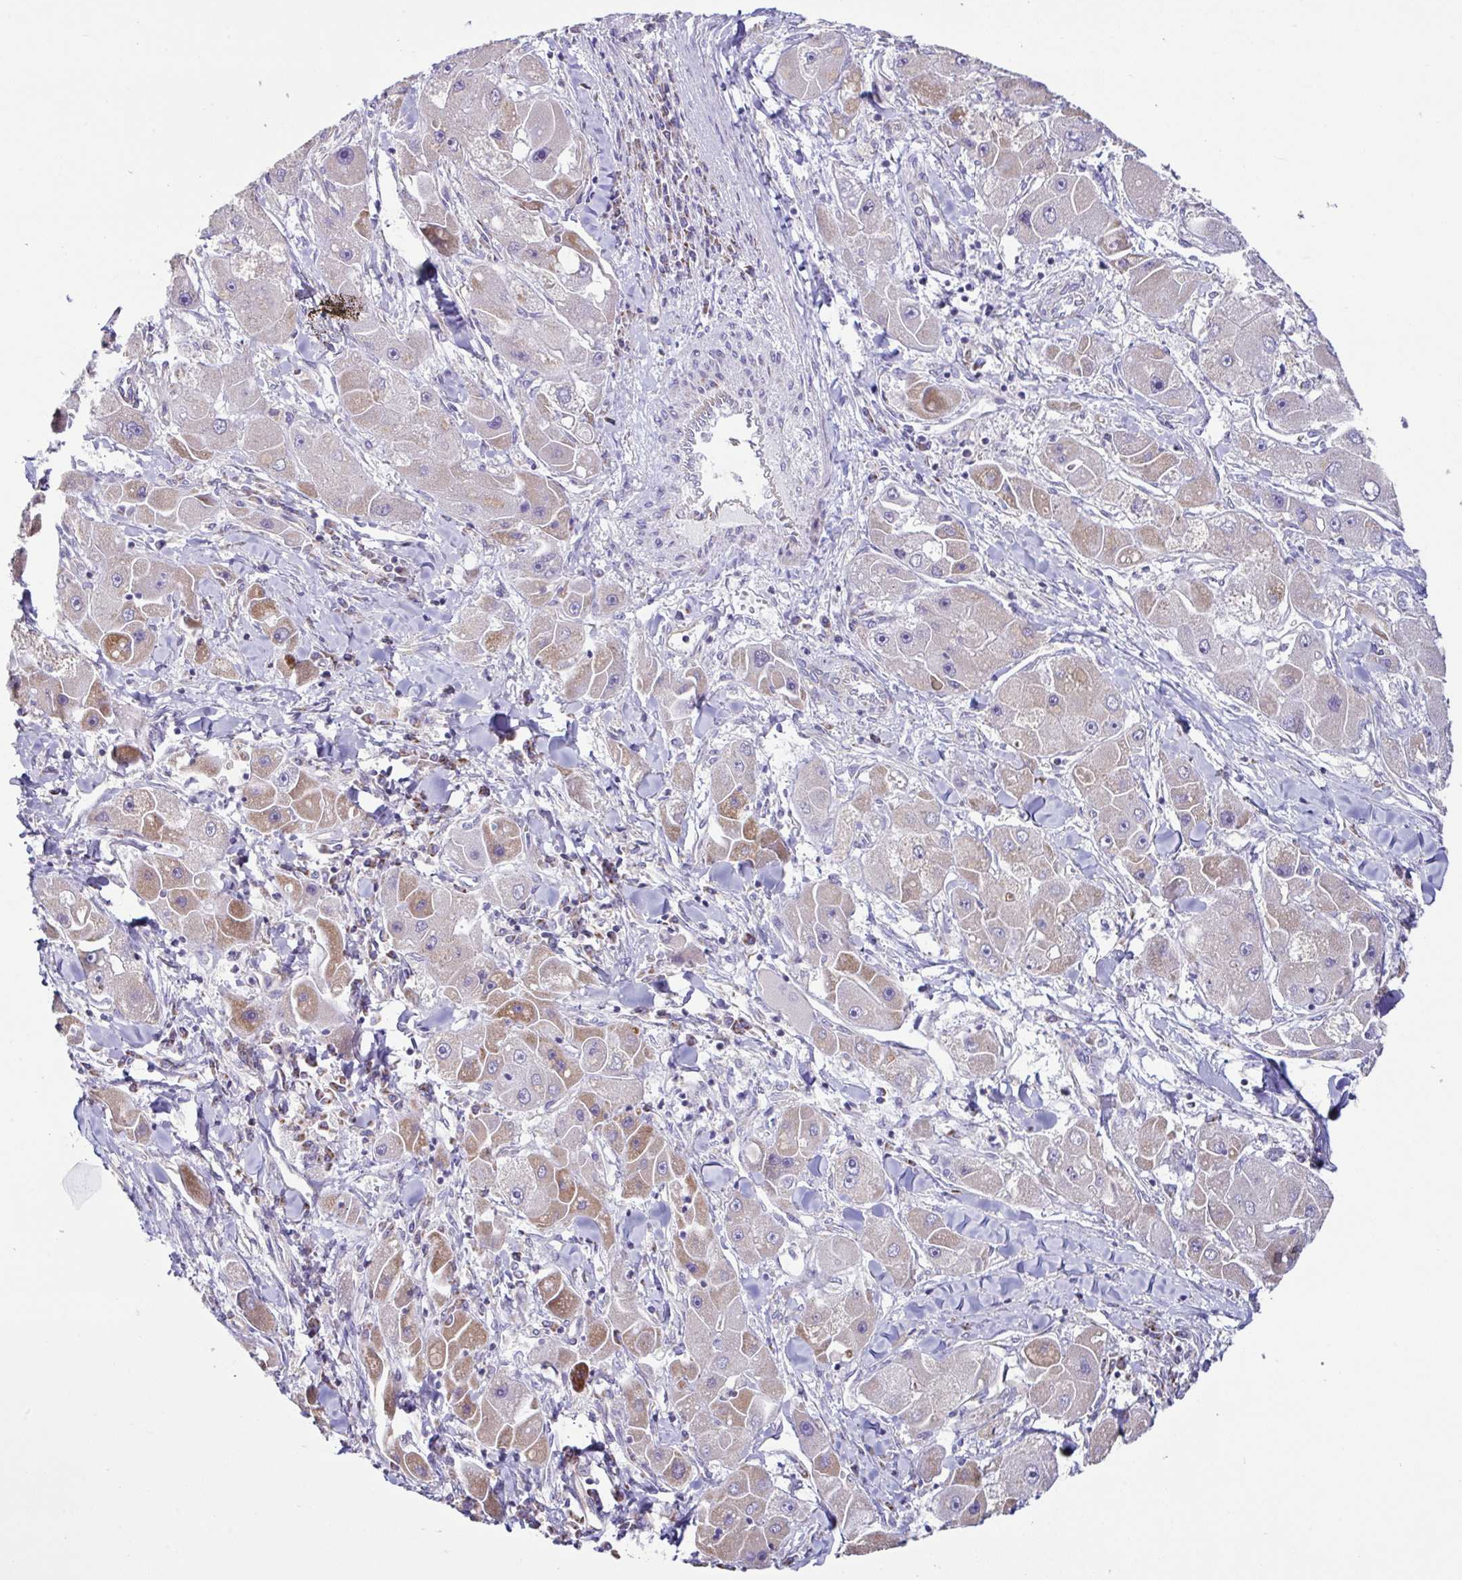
{"staining": {"intensity": "moderate", "quantity": "<25%", "location": "cytoplasmic/membranous"}, "tissue": "liver cancer", "cell_type": "Tumor cells", "image_type": "cancer", "snomed": [{"axis": "morphology", "description": "Carcinoma, Hepatocellular, NOS"}, {"axis": "topography", "description": "Liver"}], "caption": "Human liver cancer (hepatocellular carcinoma) stained for a protein (brown) demonstrates moderate cytoplasmic/membranous positive expression in about <25% of tumor cells.", "gene": "DOK7", "patient": {"sex": "male", "age": 24}}